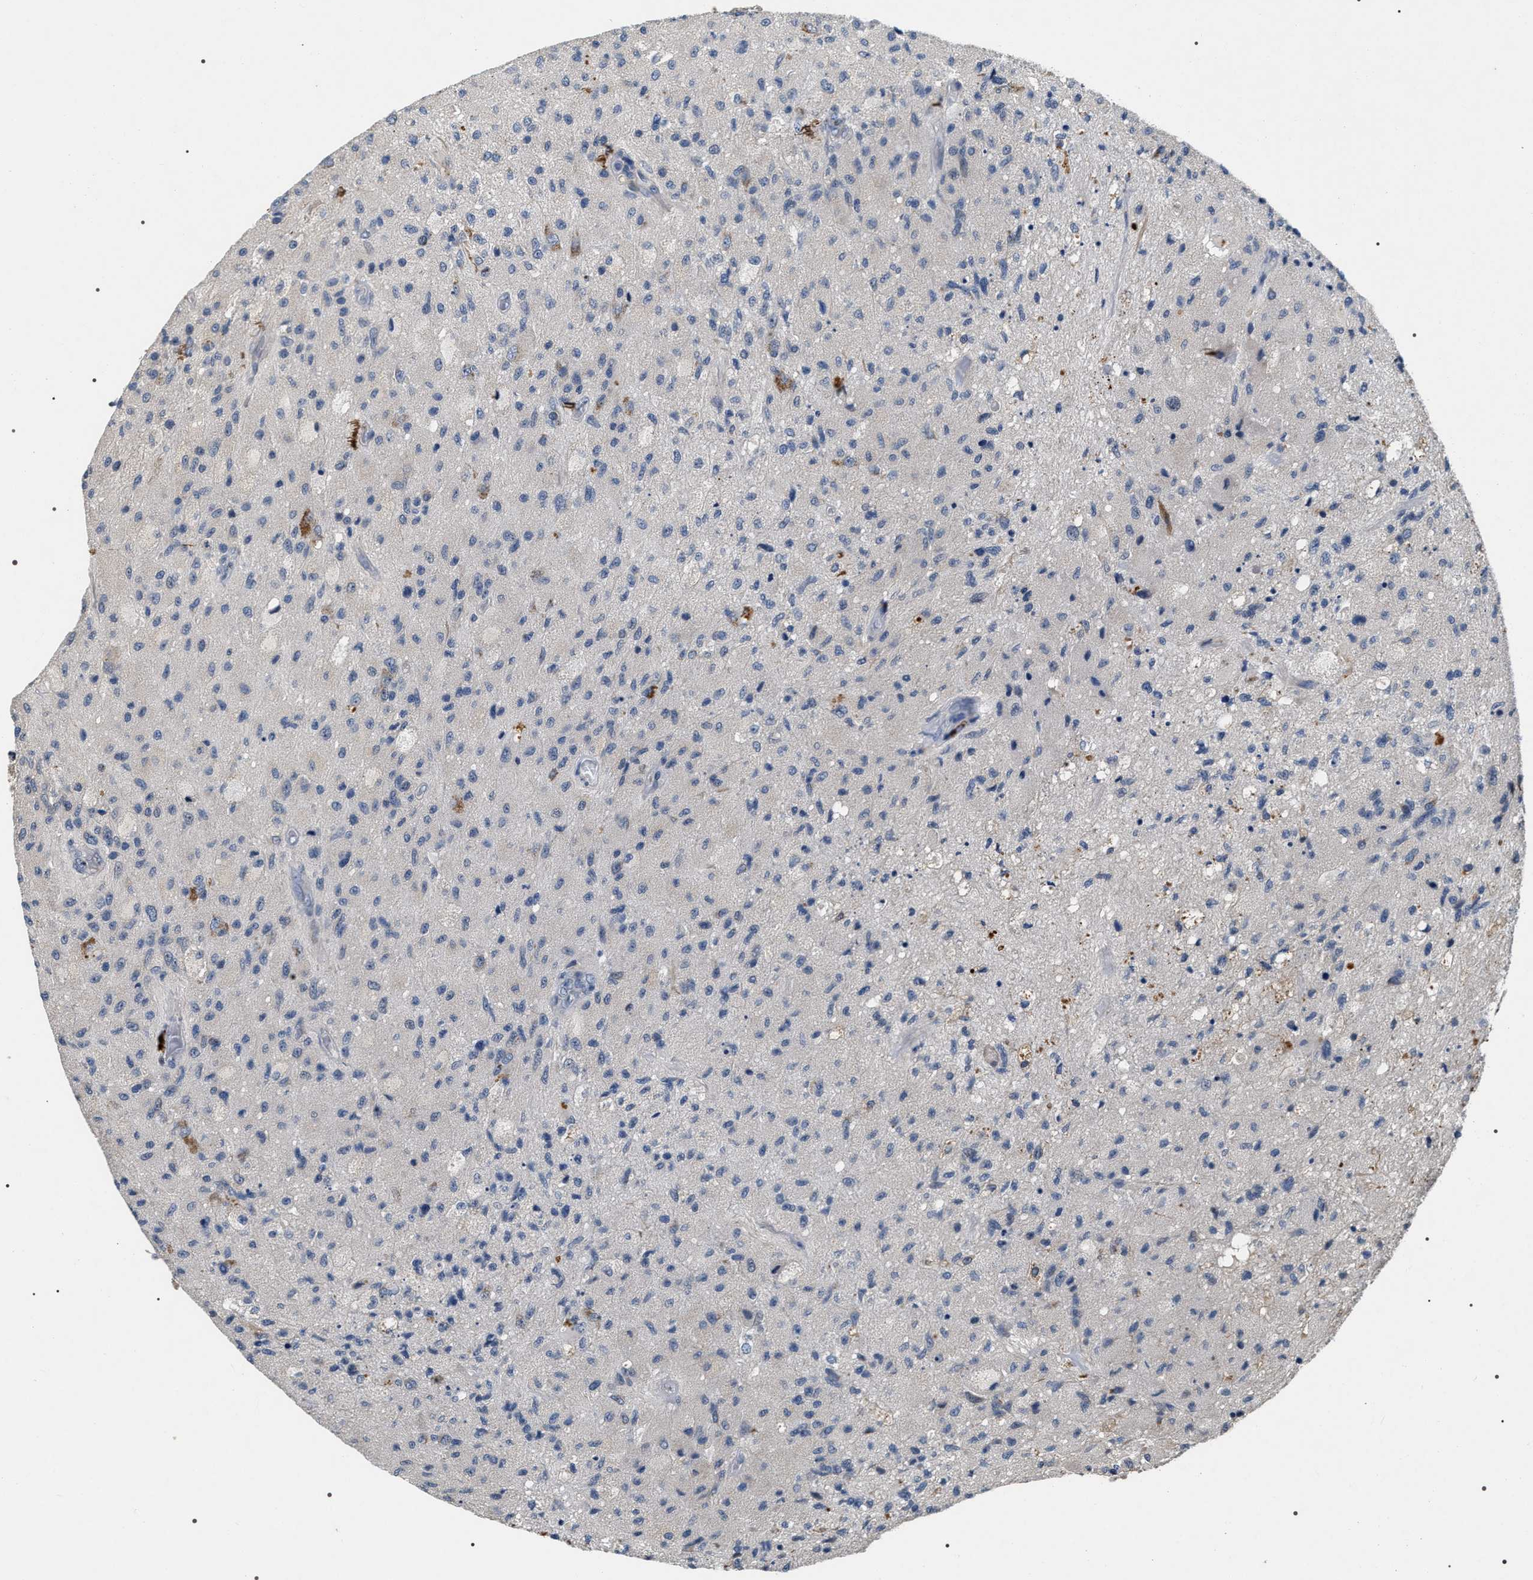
{"staining": {"intensity": "negative", "quantity": "none", "location": "none"}, "tissue": "glioma", "cell_type": "Tumor cells", "image_type": "cancer", "snomed": [{"axis": "morphology", "description": "Glioma, malignant, High grade"}, {"axis": "topography", "description": "Brain"}], "caption": "Glioma stained for a protein using immunohistochemistry exhibits no expression tumor cells.", "gene": "IFT81", "patient": {"sex": "female", "age": 60}}